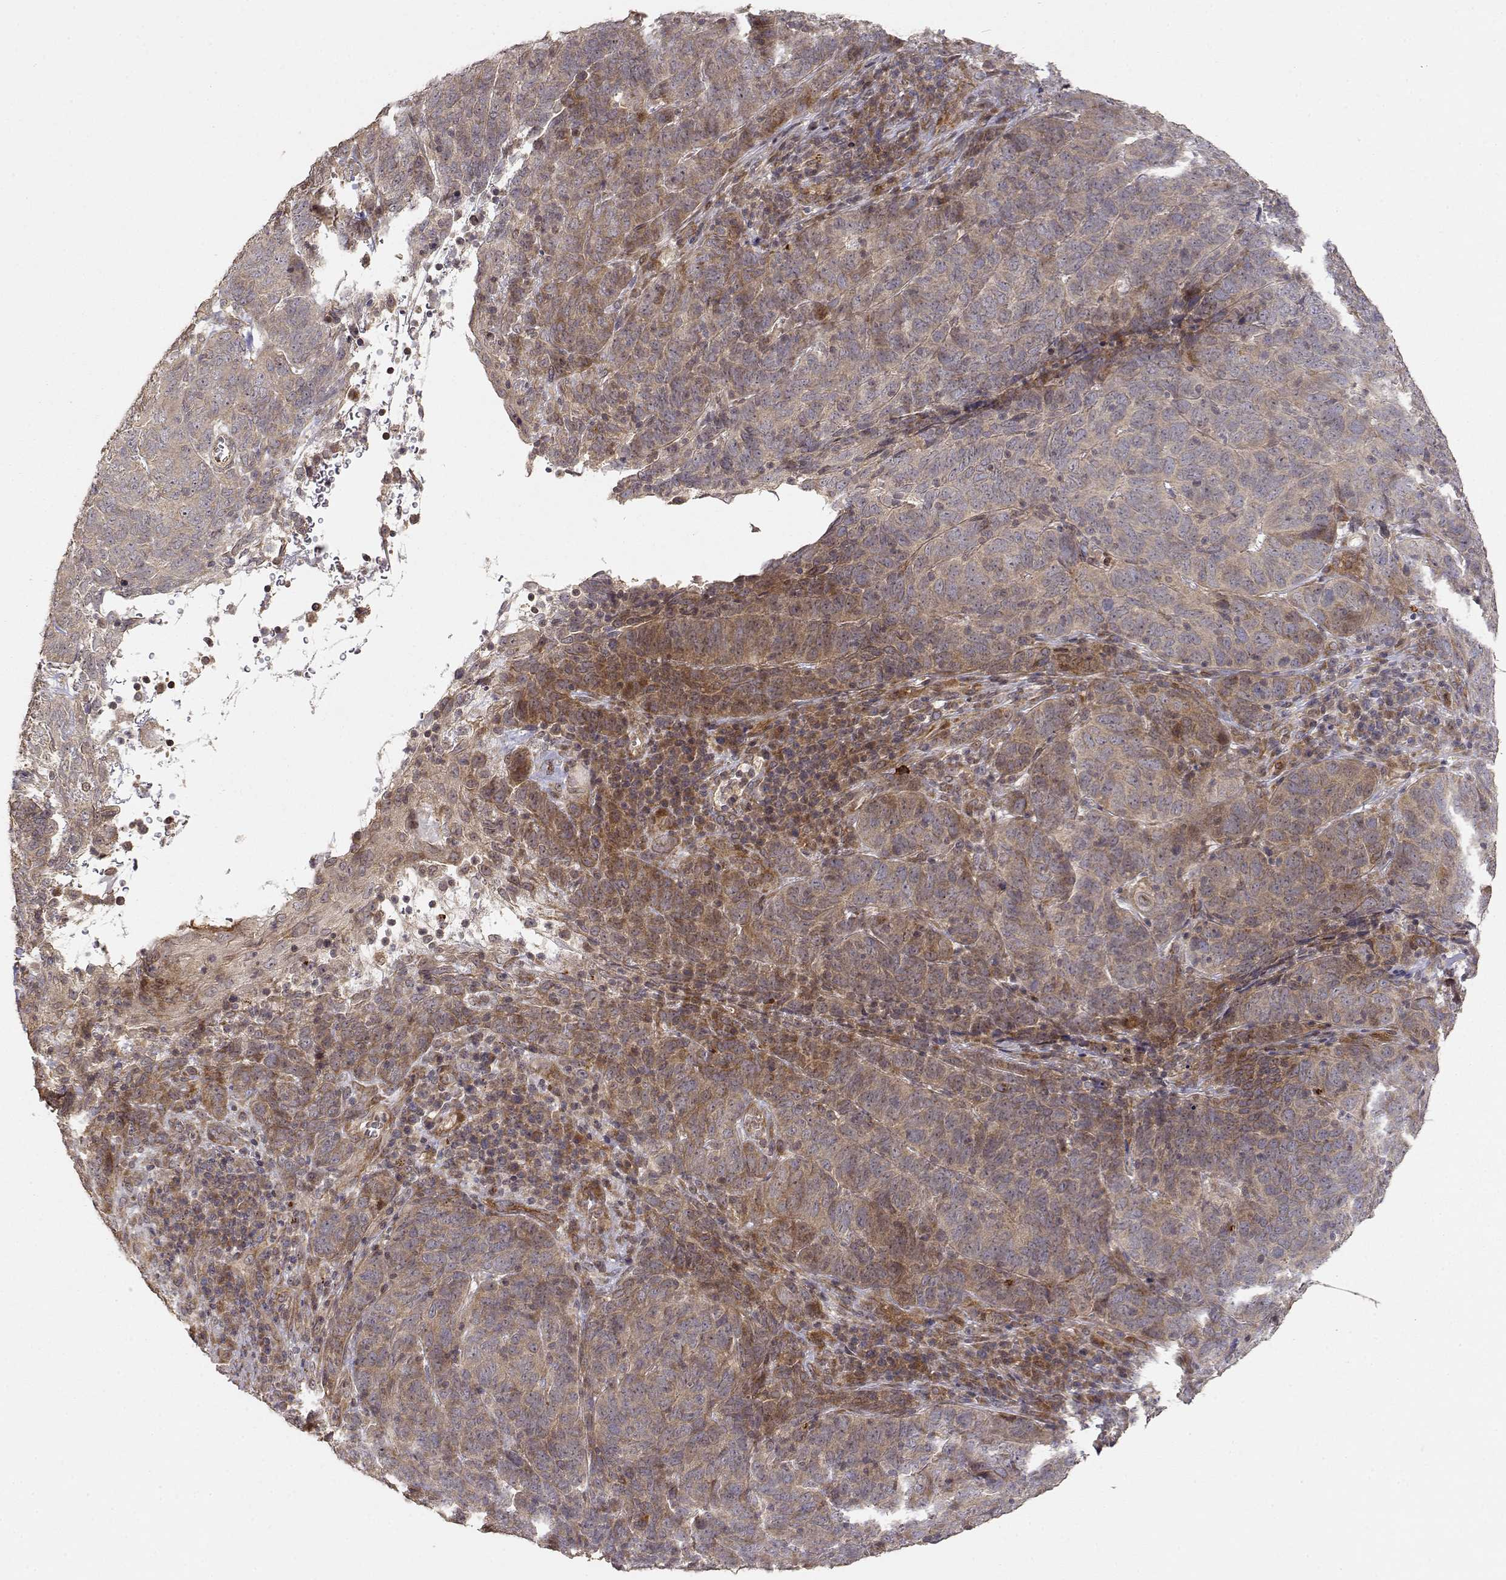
{"staining": {"intensity": "weak", "quantity": ">75%", "location": "cytoplasmic/membranous"}, "tissue": "skin cancer", "cell_type": "Tumor cells", "image_type": "cancer", "snomed": [{"axis": "morphology", "description": "Squamous cell carcinoma, NOS"}, {"axis": "topography", "description": "Skin"}, {"axis": "topography", "description": "Anal"}], "caption": "This photomicrograph displays immunohistochemistry (IHC) staining of human squamous cell carcinoma (skin), with low weak cytoplasmic/membranous expression in approximately >75% of tumor cells.", "gene": "PICK1", "patient": {"sex": "female", "age": 51}}